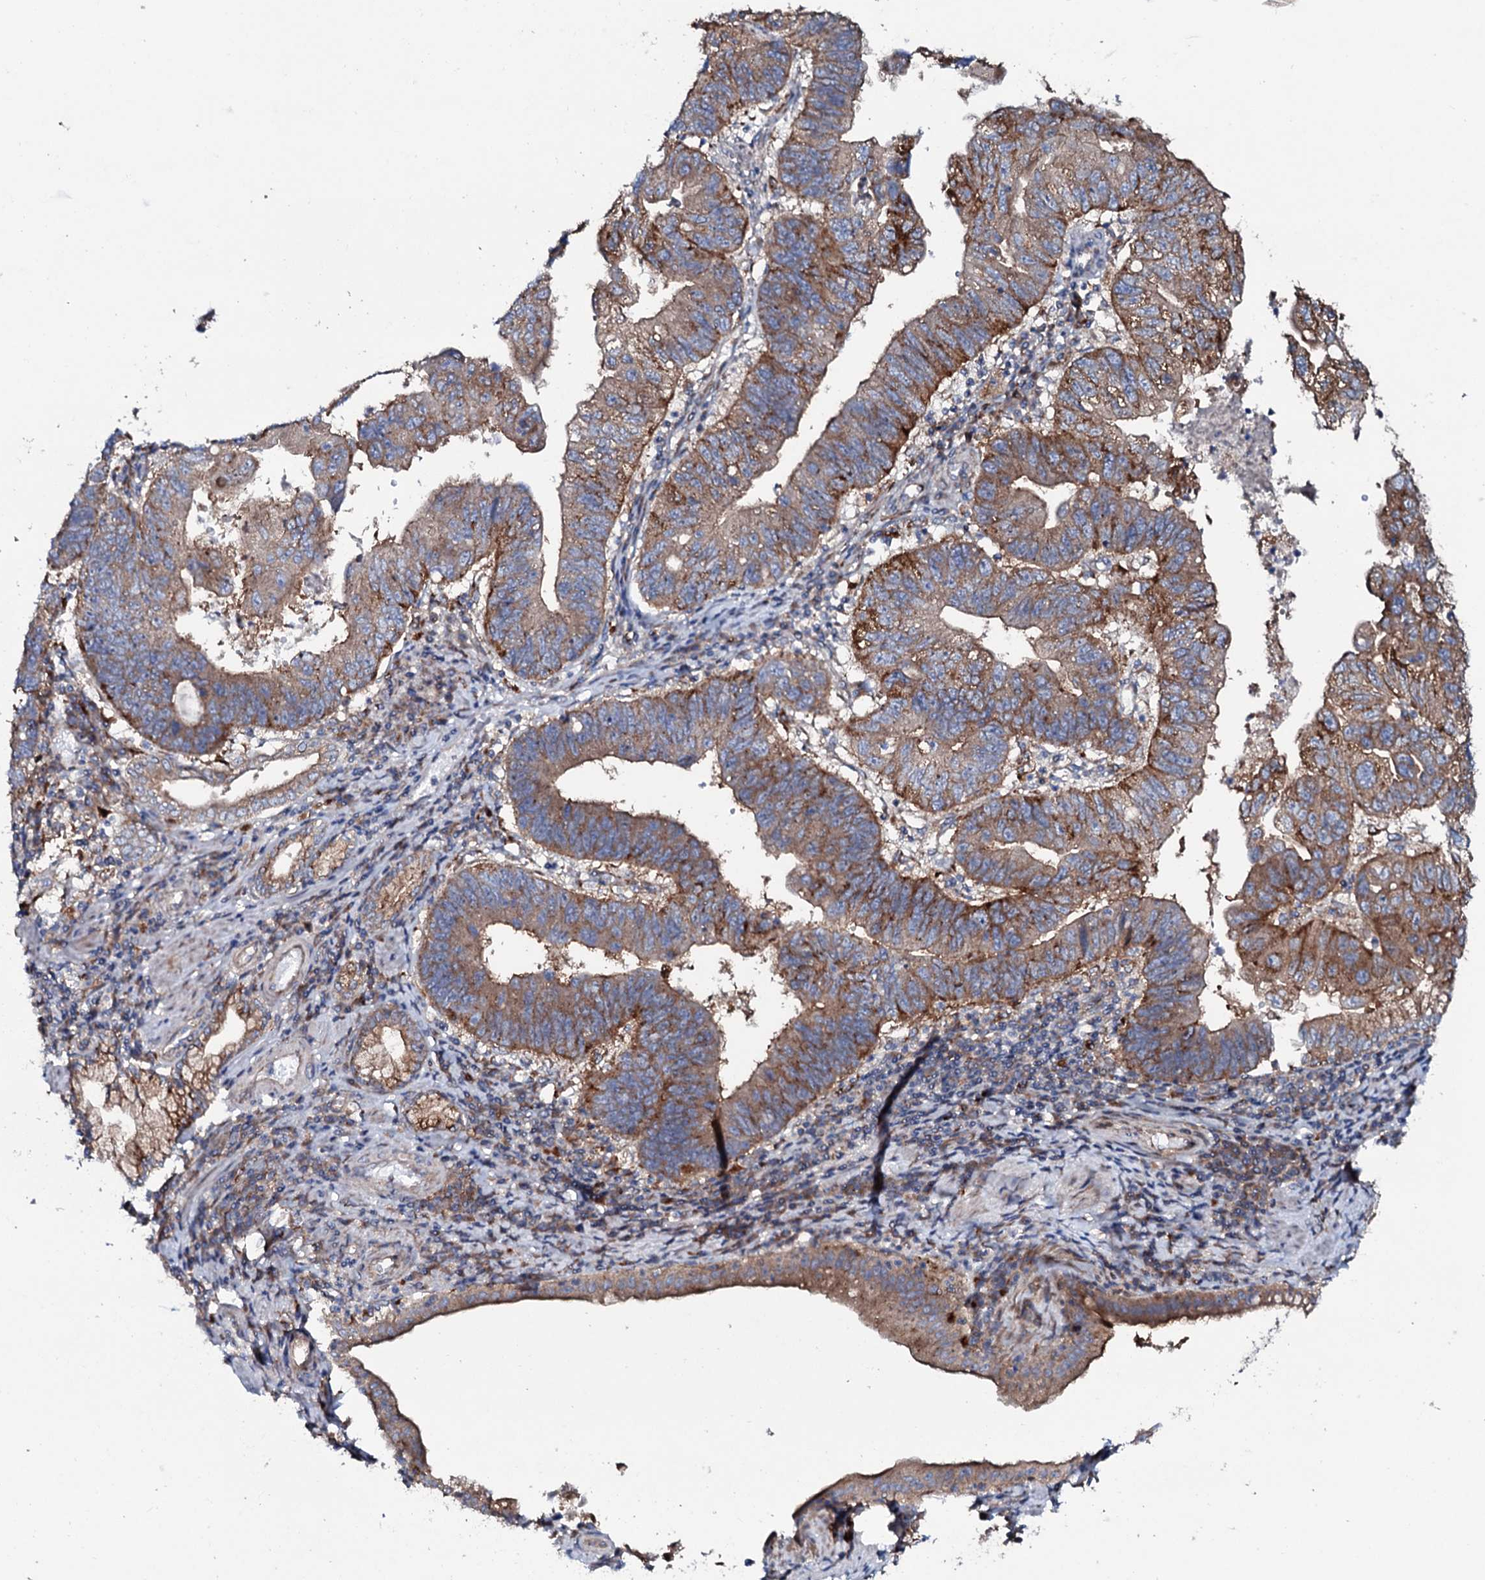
{"staining": {"intensity": "moderate", "quantity": ">75%", "location": "cytoplasmic/membranous"}, "tissue": "stomach cancer", "cell_type": "Tumor cells", "image_type": "cancer", "snomed": [{"axis": "morphology", "description": "Adenocarcinoma, NOS"}, {"axis": "topography", "description": "Stomach"}], "caption": "Immunohistochemical staining of stomach cancer (adenocarcinoma) demonstrates medium levels of moderate cytoplasmic/membranous staining in approximately >75% of tumor cells.", "gene": "P2RX4", "patient": {"sex": "male", "age": 59}}